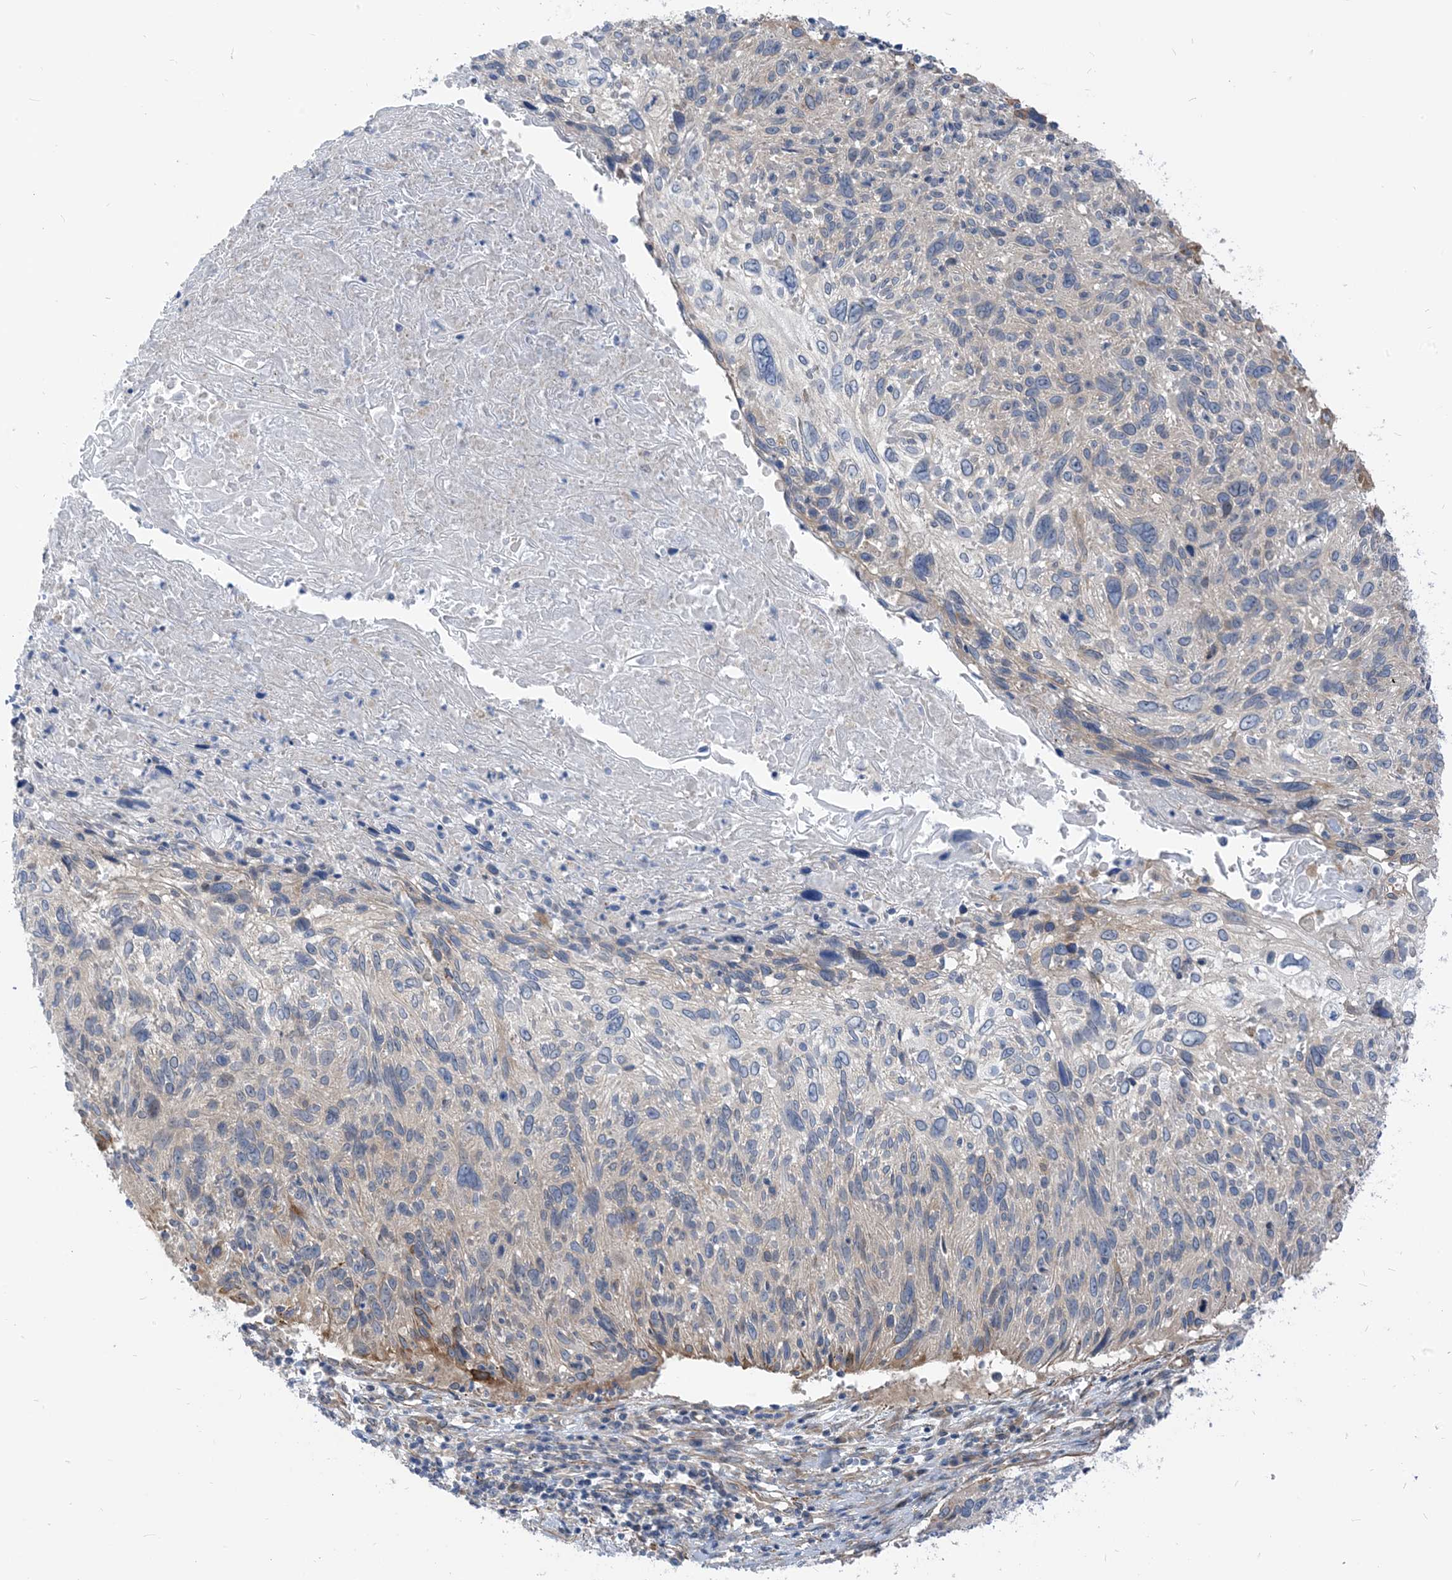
{"staining": {"intensity": "negative", "quantity": "none", "location": "none"}, "tissue": "cervical cancer", "cell_type": "Tumor cells", "image_type": "cancer", "snomed": [{"axis": "morphology", "description": "Squamous cell carcinoma, NOS"}, {"axis": "topography", "description": "Cervix"}], "caption": "Tumor cells show no significant protein expression in cervical cancer (squamous cell carcinoma). The staining was performed using DAB to visualize the protein expression in brown, while the nuclei were stained in blue with hematoxylin (Magnification: 20x).", "gene": "PLEKHA3", "patient": {"sex": "female", "age": 51}}